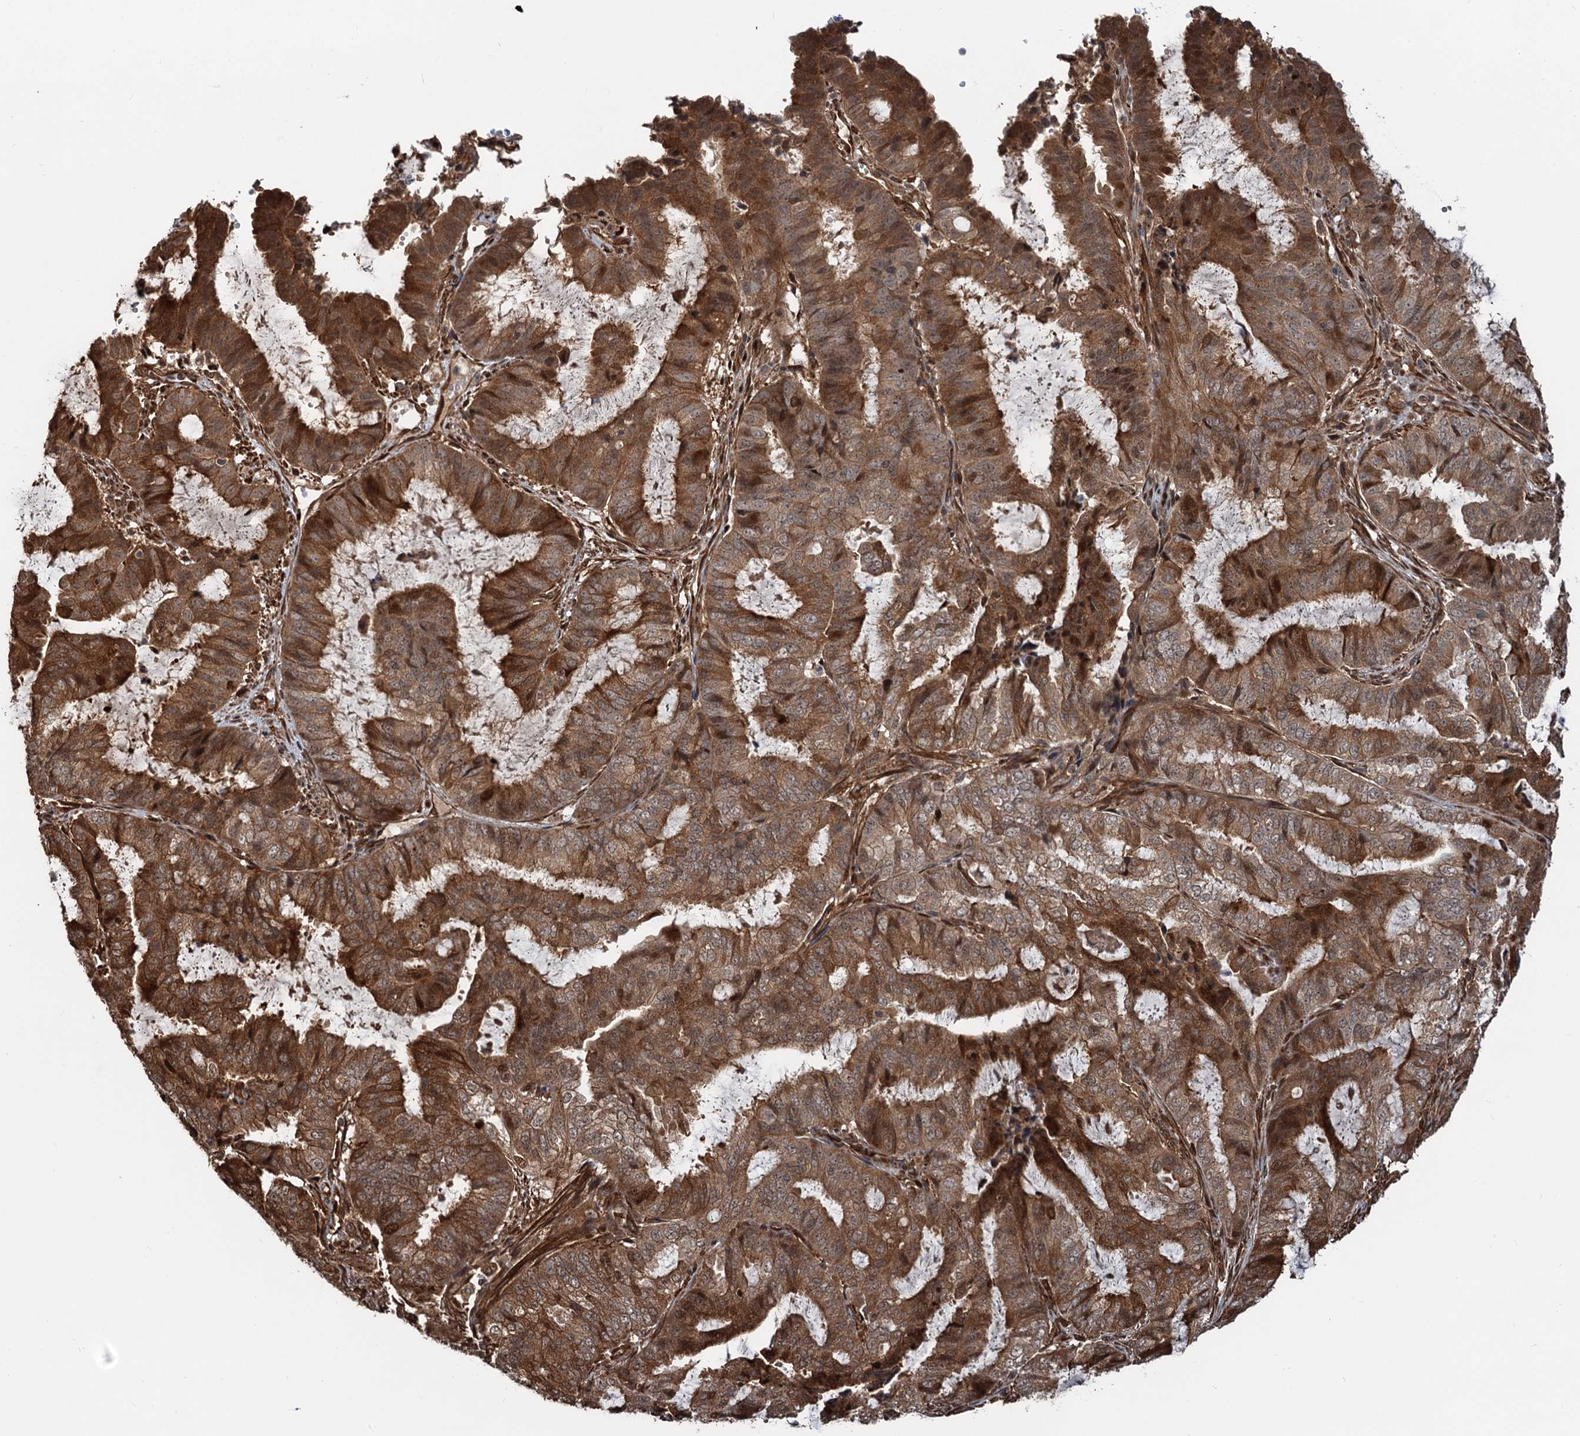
{"staining": {"intensity": "moderate", "quantity": ">75%", "location": "cytoplasmic/membranous"}, "tissue": "endometrial cancer", "cell_type": "Tumor cells", "image_type": "cancer", "snomed": [{"axis": "morphology", "description": "Adenocarcinoma, NOS"}, {"axis": "topography", "description": "Endometrium"}], "caption": "Immunohistochemistry image of human endometrial adenocarcinoma stained for a protein (brown), which displays medium levels of moderate cytoplasmic/membranous expression in approximately >75% of tumor cells.", "gene": "SNRNP25", "patient": {"sex": "female", "age": 51}}